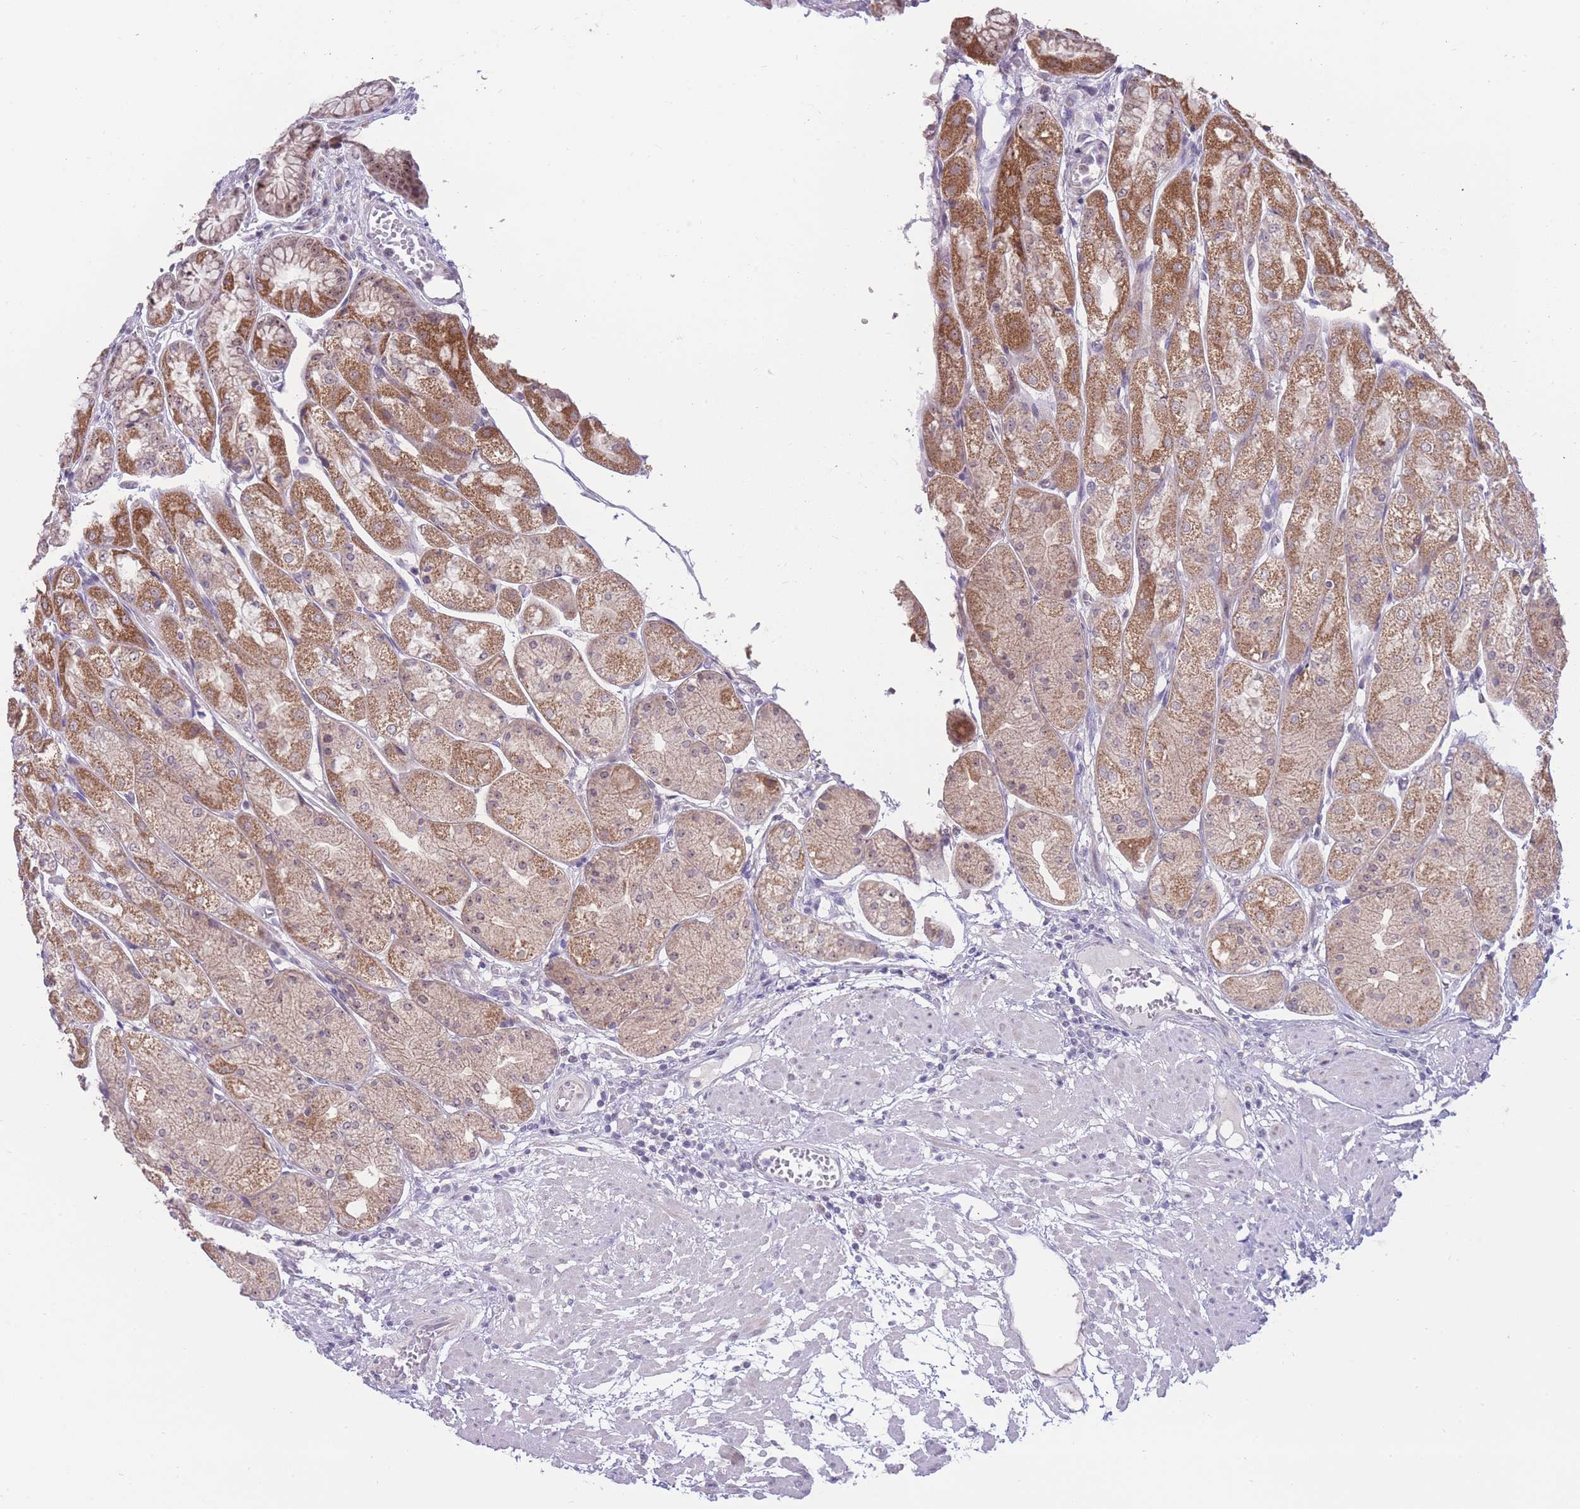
{"staining": {"intensity": "strong", "quantity": ">75%", "location": "cytoplasmic/membranous"}, "tissue": "stomach", "cell_type": "Glandular cells", "image_type": "normal", "snomed": [{"axis": "morphology", "description": "Normal tissue, NOS"}, {"axis": "topography", "description": "Stomach, upper"}], "caption": "An image of stomach stained for a protein displays strong cytoplasmic/membranous brown staining in glandular cells.", "gene": "MCIDAS", "patient": {"sex": "male", "age": 72}}